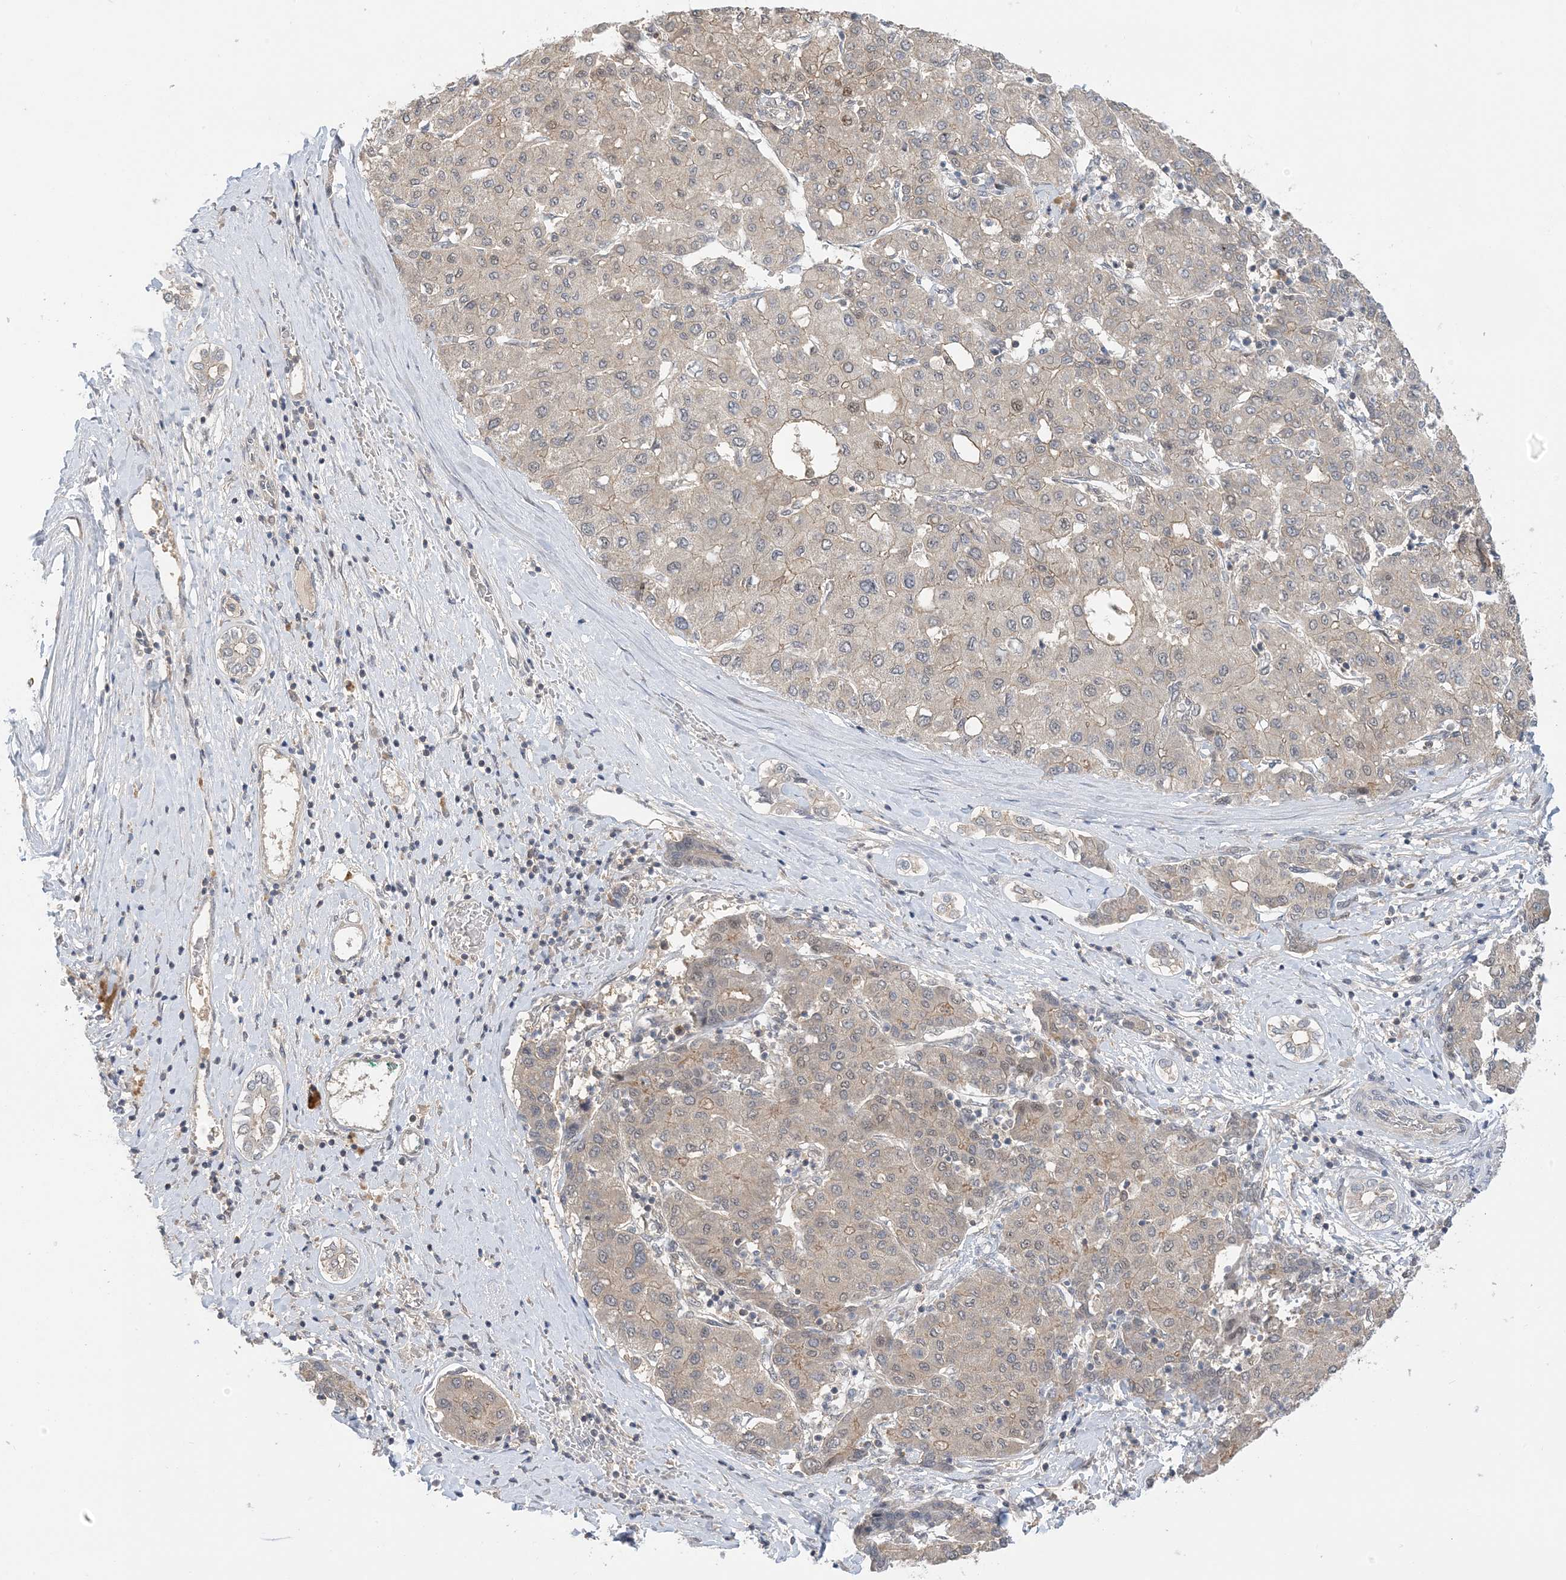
{"staining": {"intensity": "weak", "quantity": "25%-75%", "location": "cytoplasmic/membranous"}, "tissue": "liver cancer", "cell_type": "Tumor cells", "image_type": "cancer", "snomed": [{"axis": "morphology", "description": "Carcinoma, Hepatocellular, NOS"}, {"axis": "topography", "description": "Liver"}], "caption": "Immunohistochemical staining of human liver hepatocellular carcinoma displays weak cytoplasmic/membranous protein positivity in approximately 25%-75% of tumor cells.", "gene": "WDR26", "patient": {"sex": "male", "age": 65}}